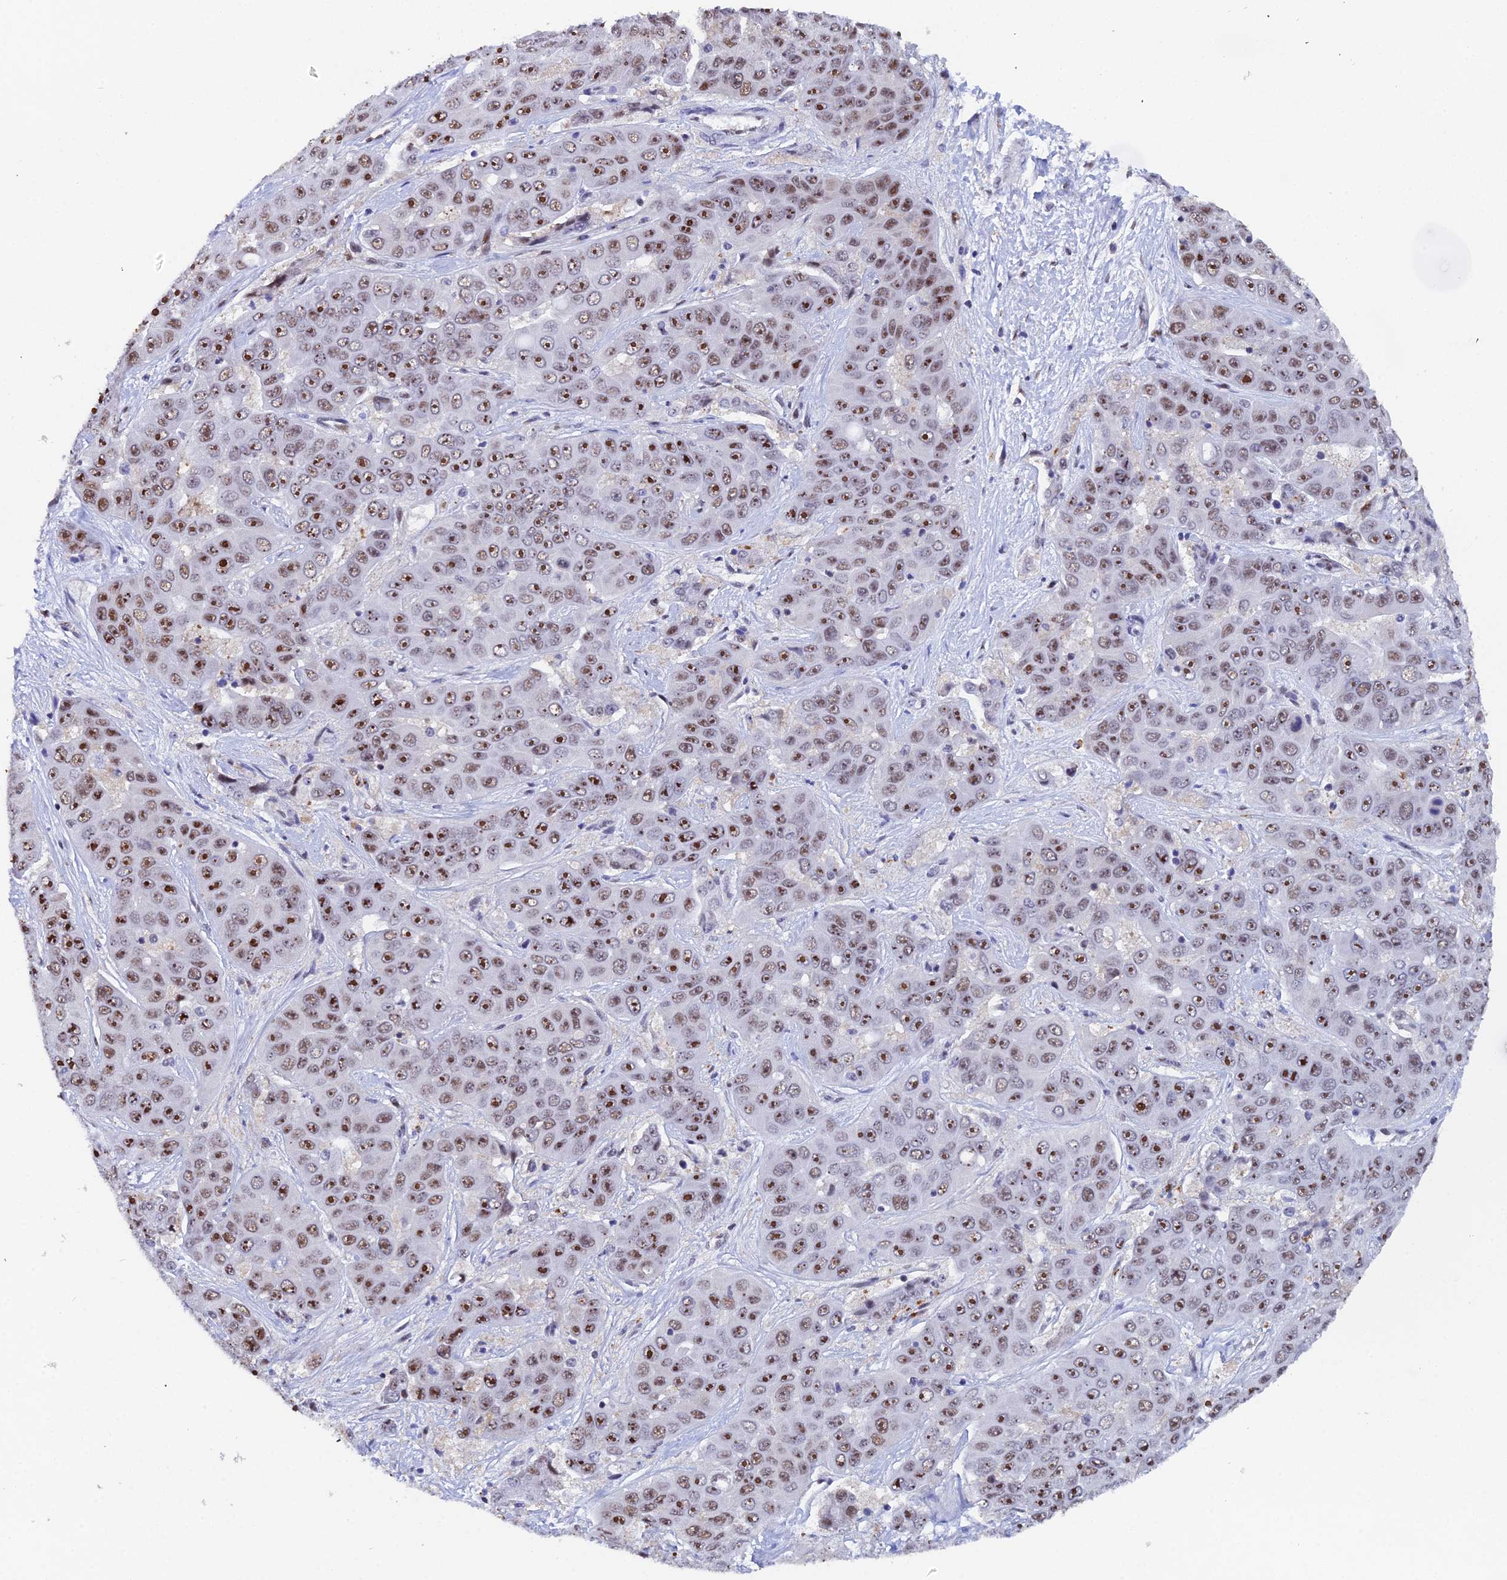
{"staining": {"intensity": "moderate", "quantity": ">75%", "location": "nuclear"}, "tissue": "liver cancer", "cell_type": "Tumor cells", "image_type": "cancer", "snomed": [{"axis": "morphology", "description": "Cholangiocarcinoma"}, {"axis": "topography", "description": "Liver"}], "caption": "Liver cholangiocarcinoma stained with a protein marker shows moderate staining in tumor cells.", "gene": "TIFA", "patient": {"sex": "female", "age": 52}}